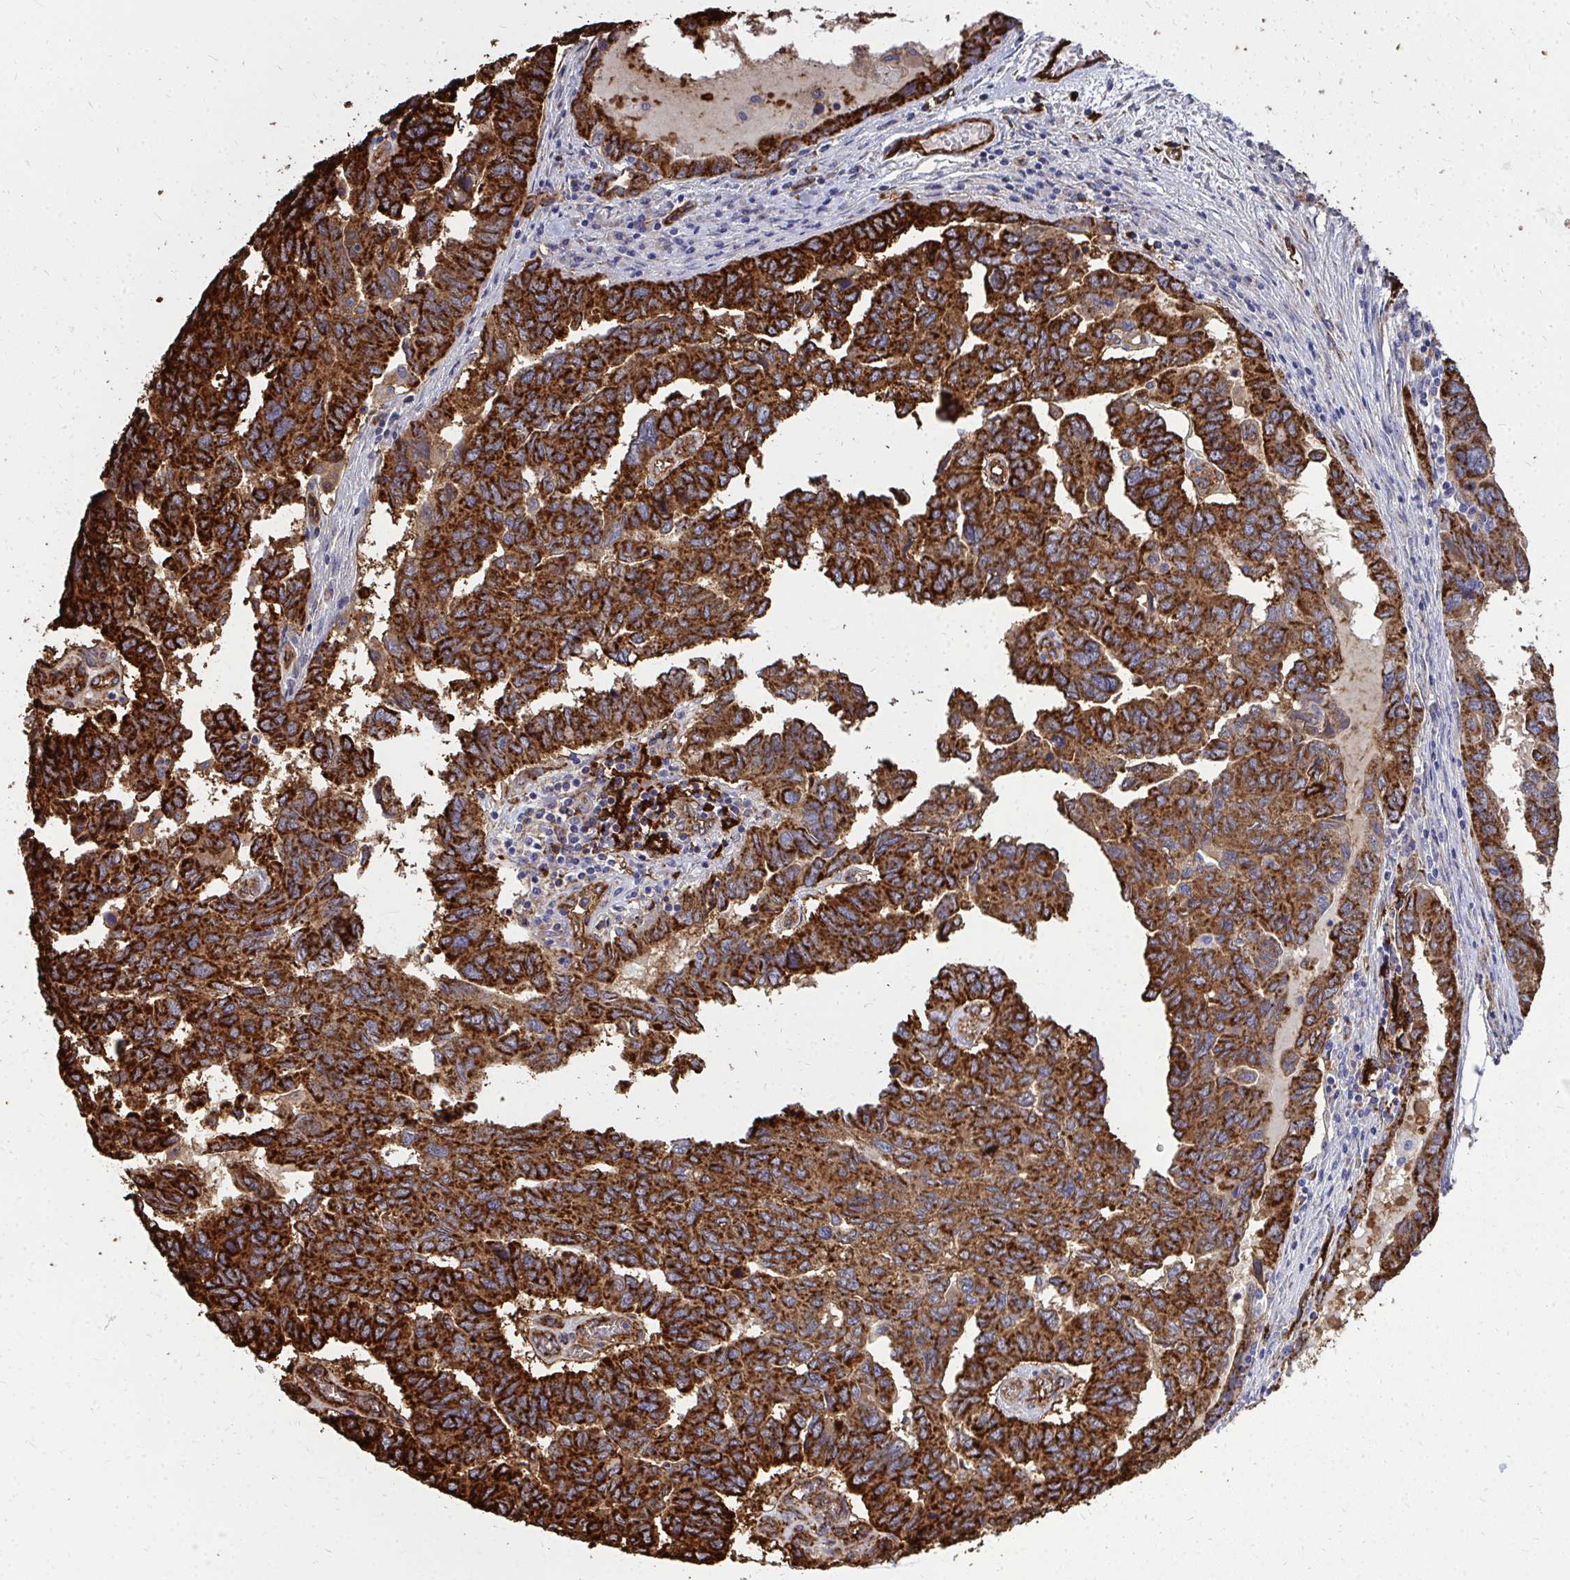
{"staining": {"intensity": "strong", "quantity": ">75%", "location": "cytoplasmic/membranous"}, "tissue": "ovarian cancer", "cell_type": "Tumor cells", "image_type": "cancer", "snomed": [{"axis": "morphology", "description": "Cystadenocarcinoma, serous, NOS"}, {"axis": "topography", "description": "Ovary"}], "caption": "This image demonstrates immunohistochemistry staining of human ovarian serous cystadenocarcinoma, with high strong cytoplasmic/membranous staining in about >75% of tumor cells.", "gene": "MARCKSL1", "patient": {"sex": "female", "age": 64}}